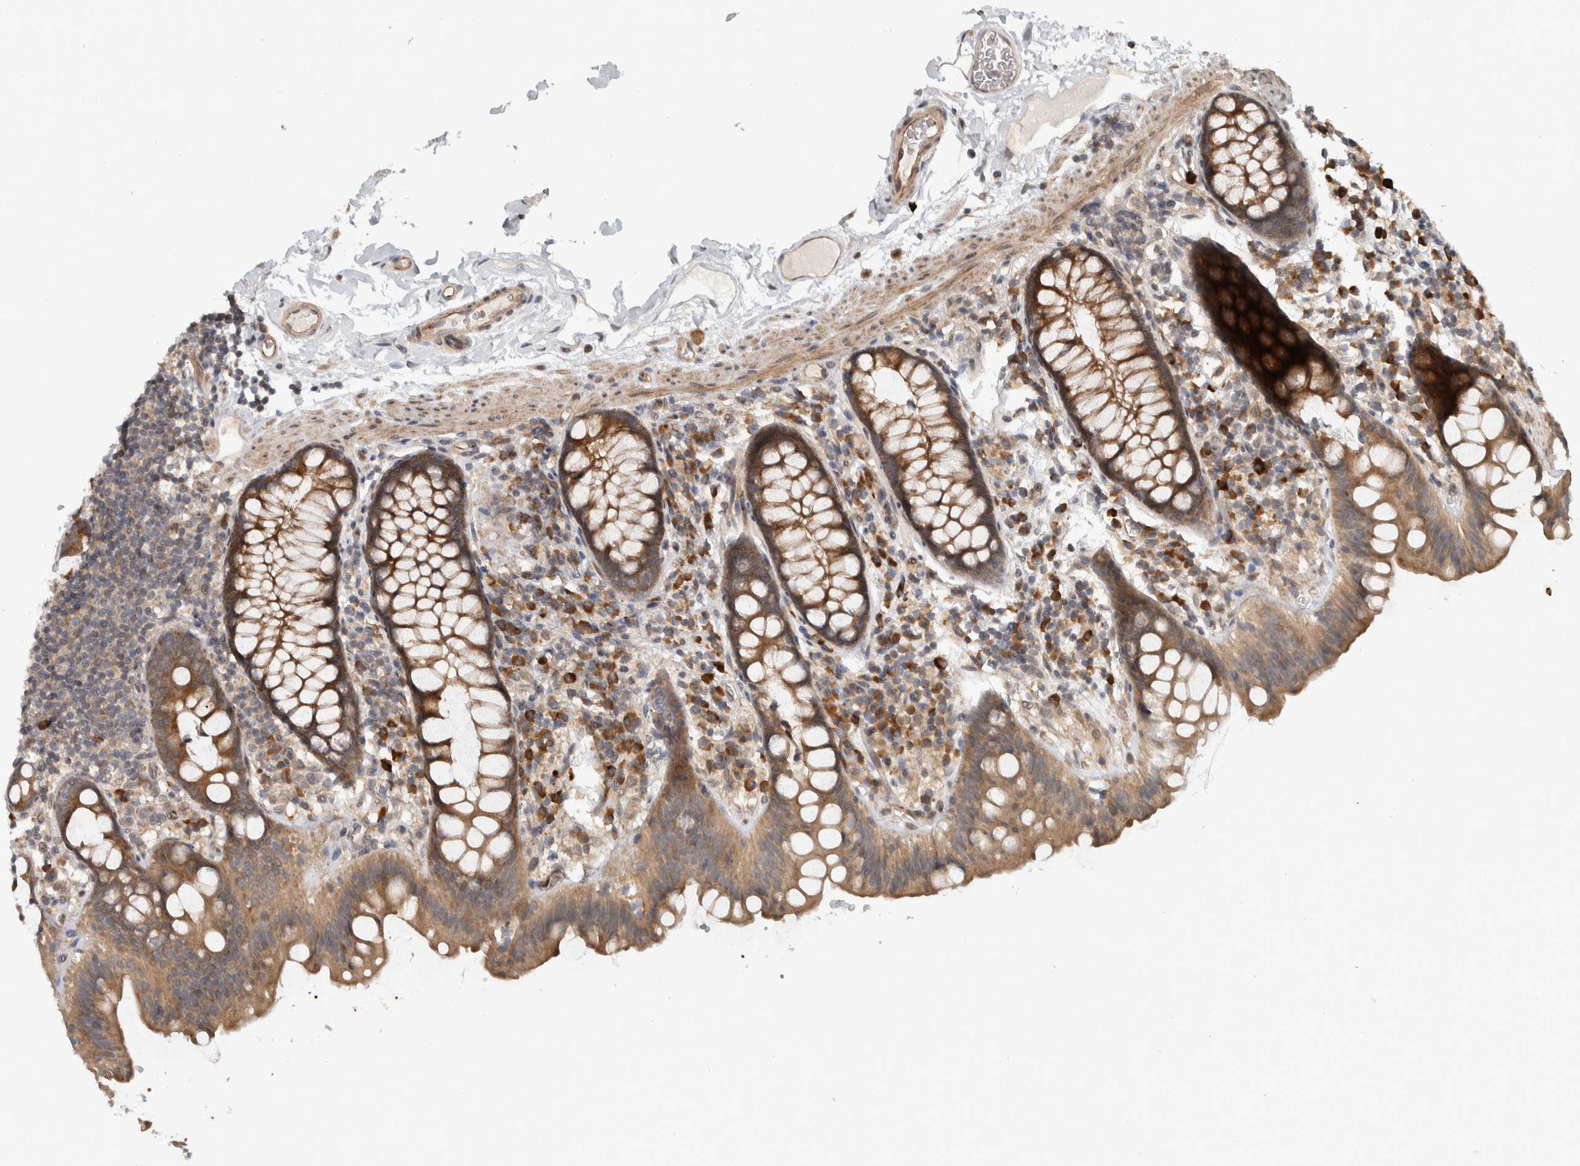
{"staining": {"intensity": "moderate", "quantity": ">75%", "location": "cytoplasmic/membranous"}, "tissue": "colon", "cell_type": "Endothelial cells", "image_type": "normal", "snomed": [{"axis": "morphology", "description": "Normal tissue, NOS"}, {"axis": "topography", "description": "Colon"}], "caption": "A histopathology image of human colon stained for a protein reveals moderate cytoplasmic/membranous brown staining in endothelial cells. (DAB IHC, brown staining for protein, blue staining for nuclei).", "gene": "TBC1D31", "patient": {"sex": "female", "age": 80}}